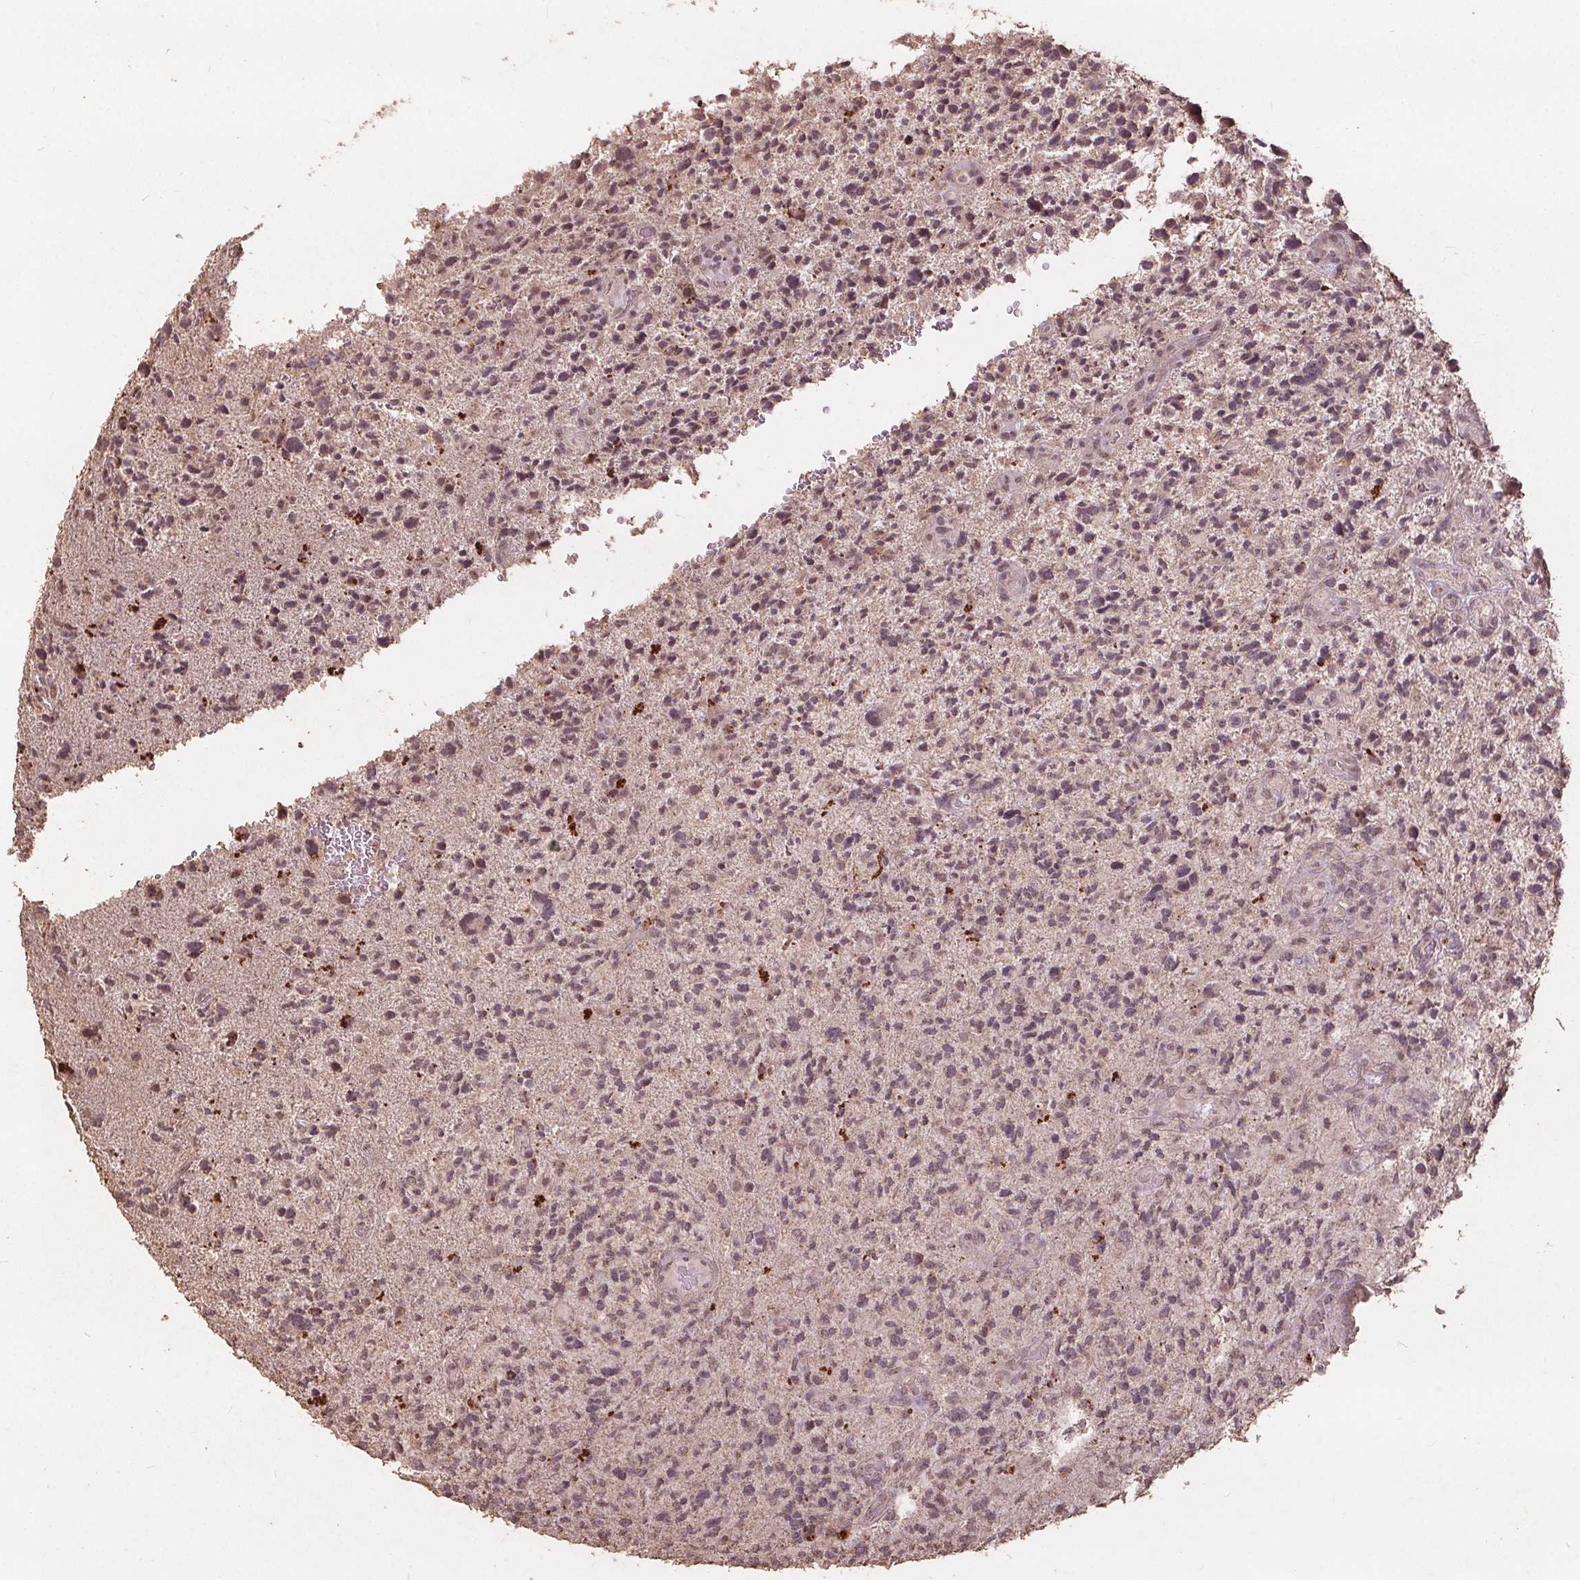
{"staining": {"intensity": "weak", "quantity": "<25%", "location": "nuclear"}, "tissue": "glioma", "cell_type": "Tumor cells", "image_type": "cancer", "snomed": [{"axis": "morphology", "description": "Glioma, malignant, High grade"}, {"axis": "topography", "description": "Brain"}], "caption": "Immunohistochemical staining of glioma reveals no significant staining in tumor cells.", "gene": "DSG3", "patient": {"sex": "female", "age": 71}}